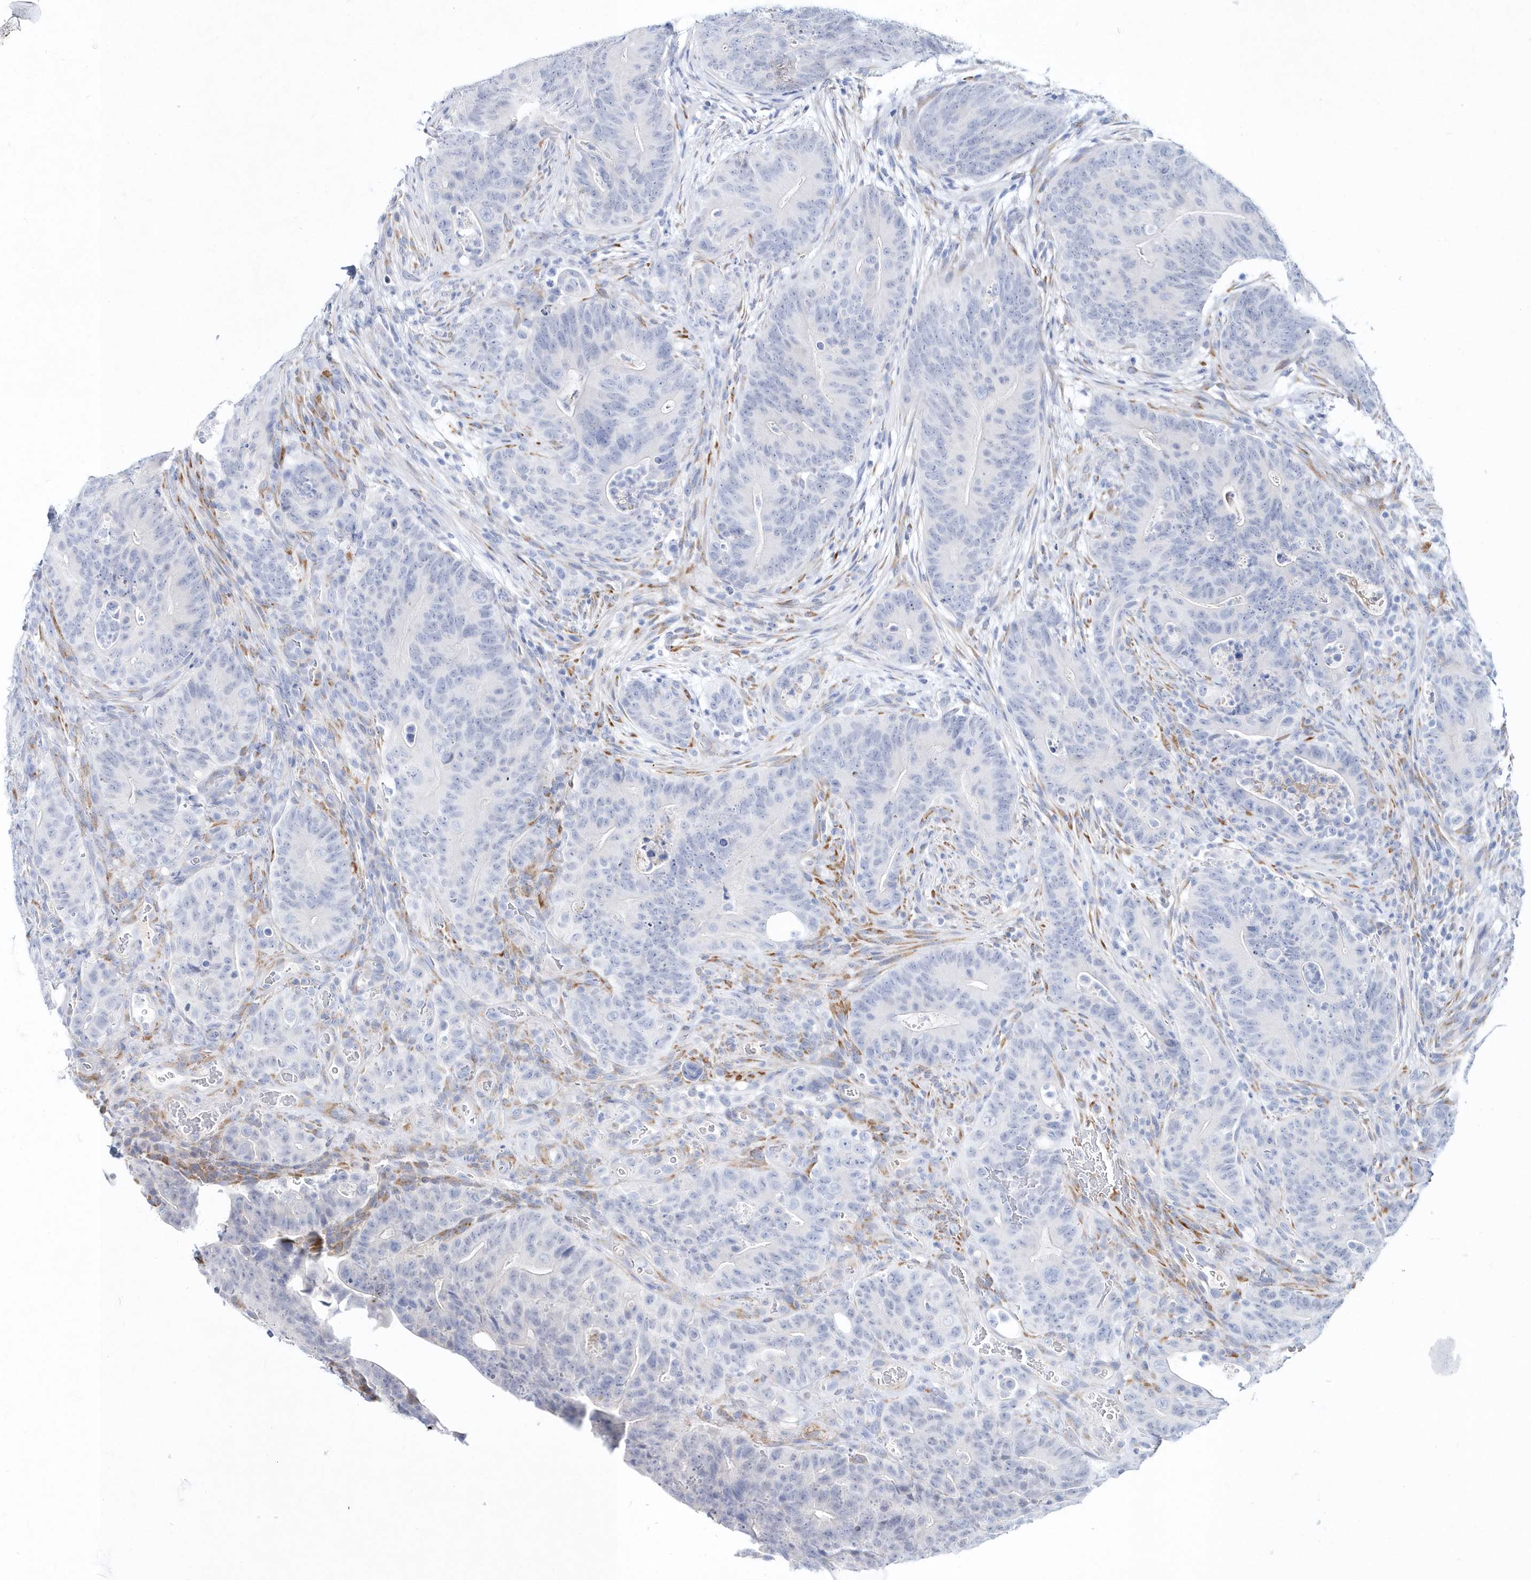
{"staining": {"intensity": "negative", "quantity": "none", "location": "none"}, "tissue": "colorectal cancer", "cell_type": "Tumor cells", "image_type": "cancer", "snomed": [{"axis": "morphology", "description": "Normal tissue, NOS"}, {"axis": "topography", "description": "Colon"}], "caption": "Immunohistochemistry image of human colorectal cancer stained for a protein (brown), which reveals no positivity in tumor cells.", "gene": "SPINK7", "patient": {"sex": "female", "age": 82}}